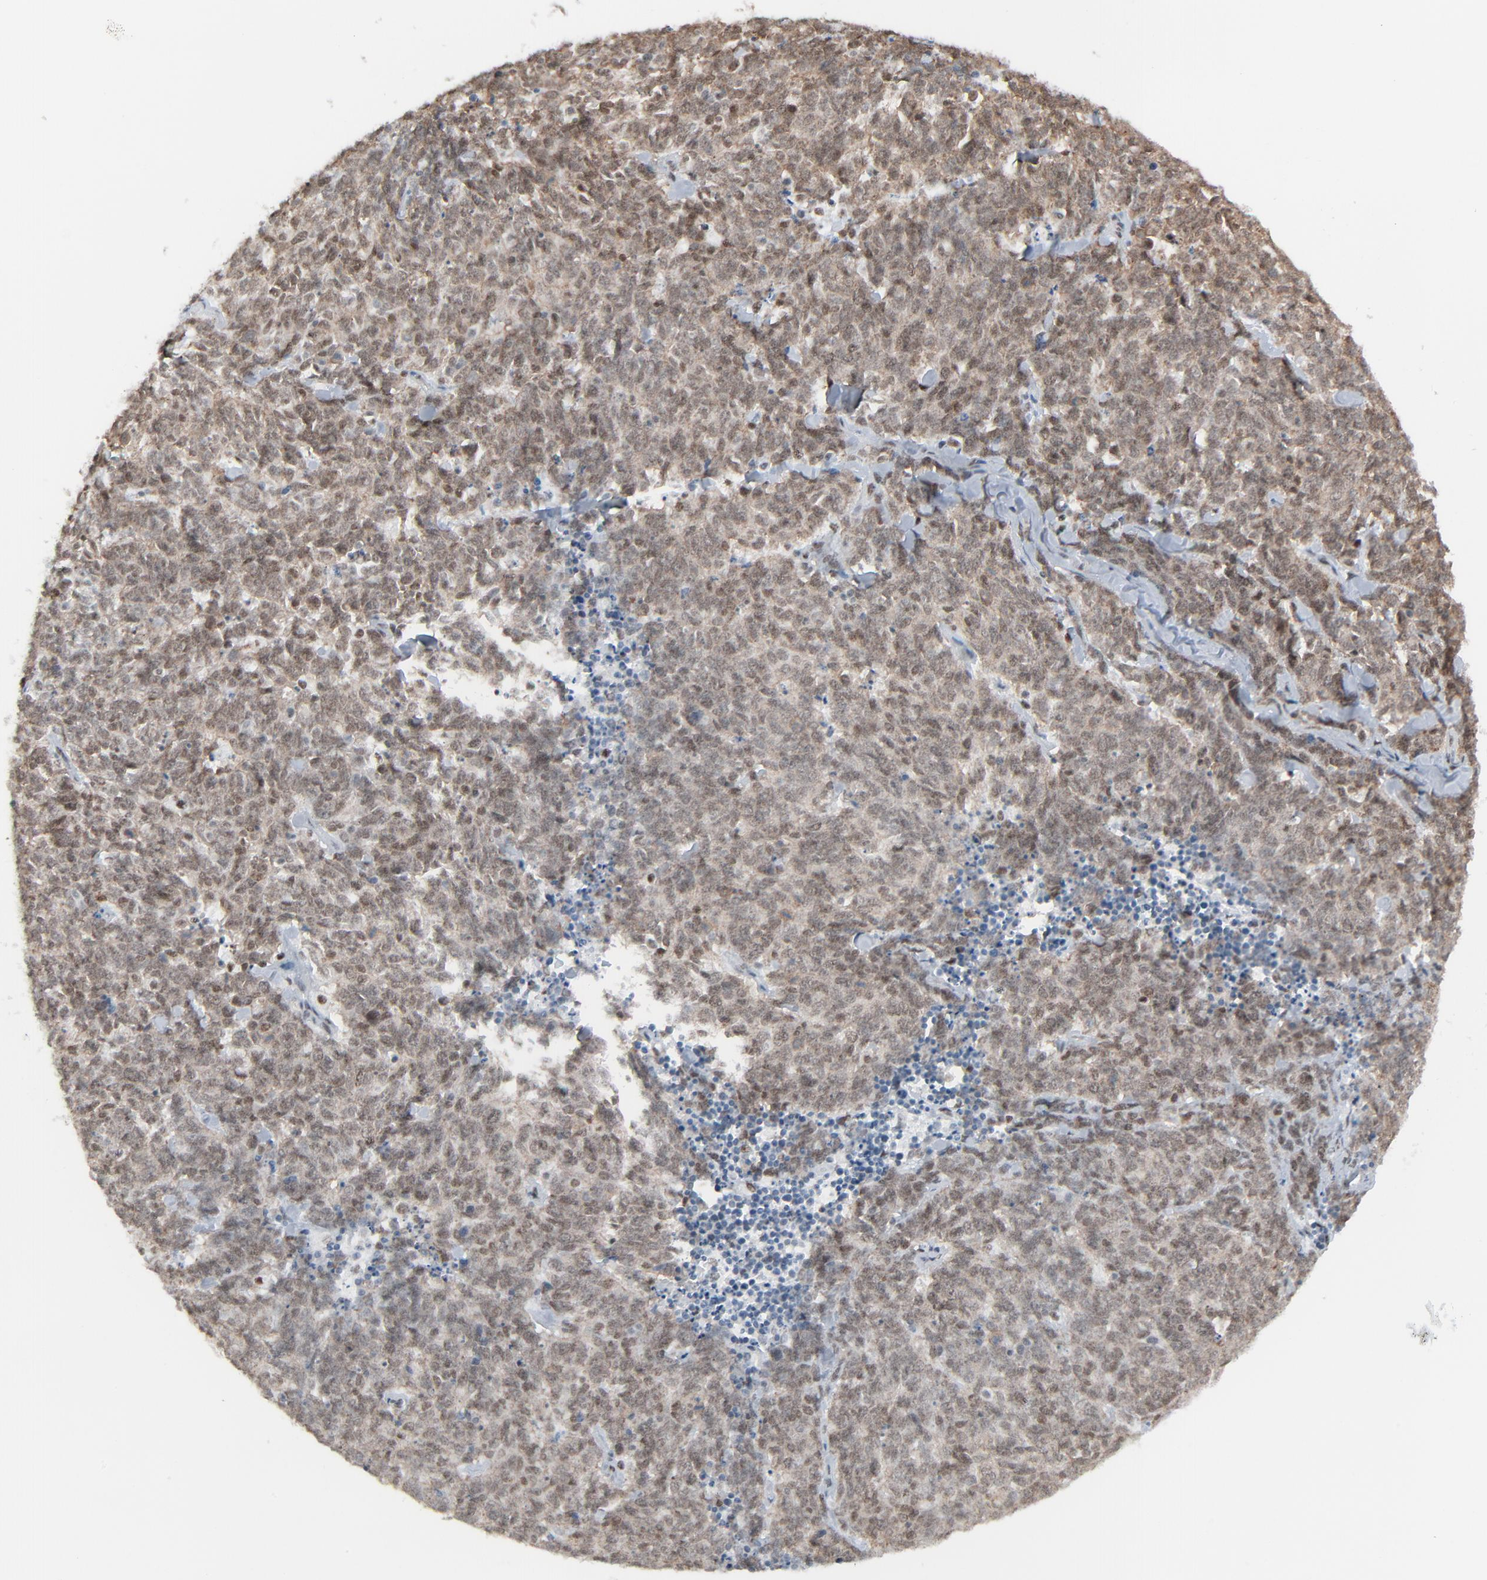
{"staining": {"intensity": "moderate", "quantity": ">75%", "location": "cytoplasmic/membranous,nuclear"}, "tissue": "lung cancer", "cell_type": "Tumor cells", "image_type": "cancer", "snomed": [{"axis": "morphology", "description": "Neoplasm, malignant, NOS"}, {"axis": "topography", "description": "Lung"}], "caption": "Lung cancer stained with DAB immunohistochemistry (IHC) shows medium levels of moderate cytoplasmic/membranous and nuclear staining in about >75% of tumor cells.", "gene": "FBXO28", "patient": {"sex": "female", "age": 58}}